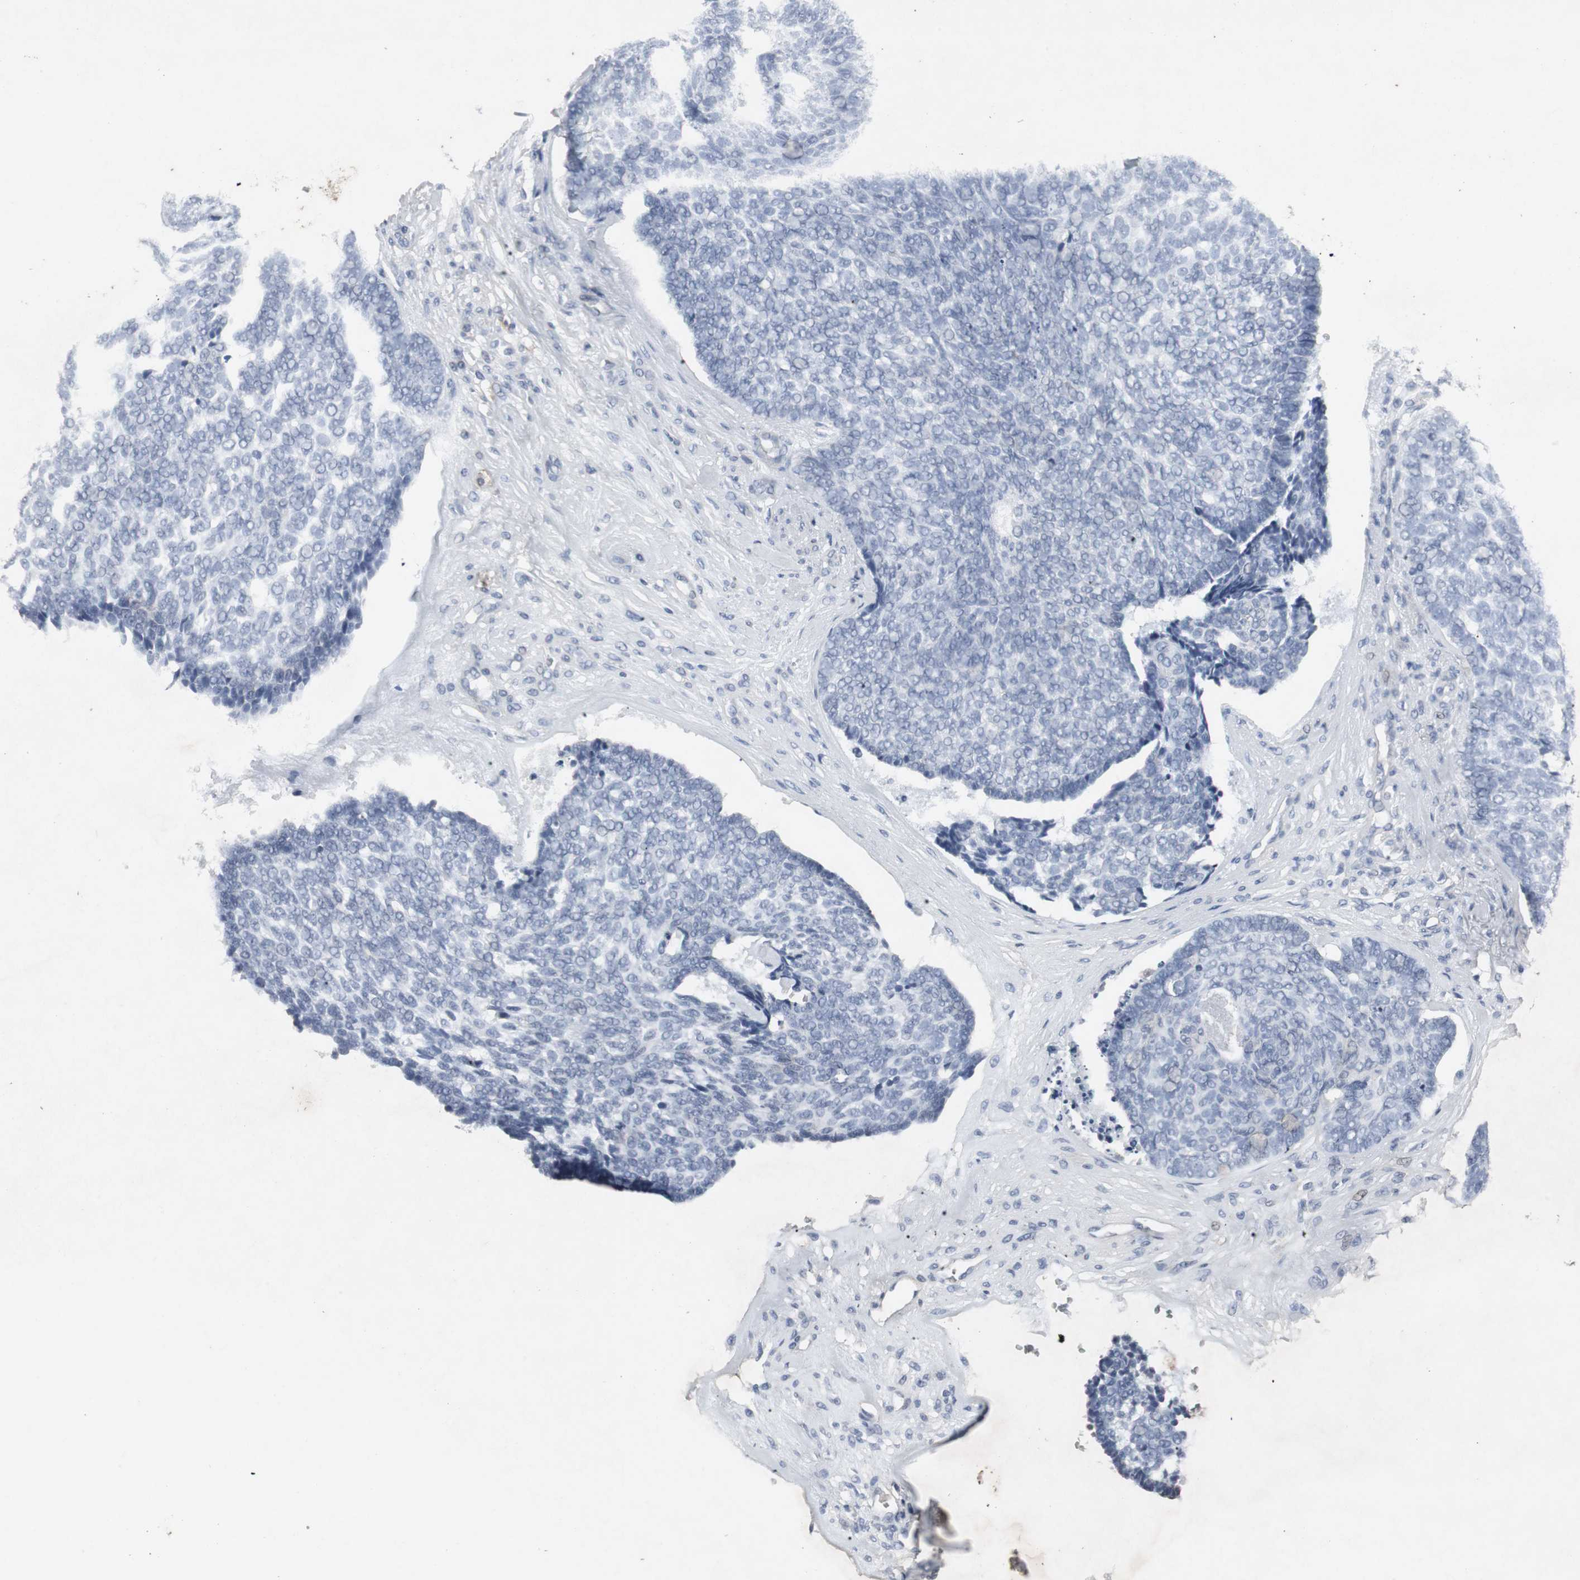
{"staining": {"intensity": "negative", "quantity": "none", "location": "none"}, "tissue": "skin cancer", "cell_type": "Tumor cells", "image_type": "cancer", "snomed": [{"axis": "morphology", "description": "Basal cell carcinoma"}, {"axis": "topography", "description": "Skin"}], "caption": "Image shows no protein expression in tumor cells of basal cell carcinoma (skin) tissue.", "gene": "ACAA1", "patient": {"sex": "male", "age": 84}}